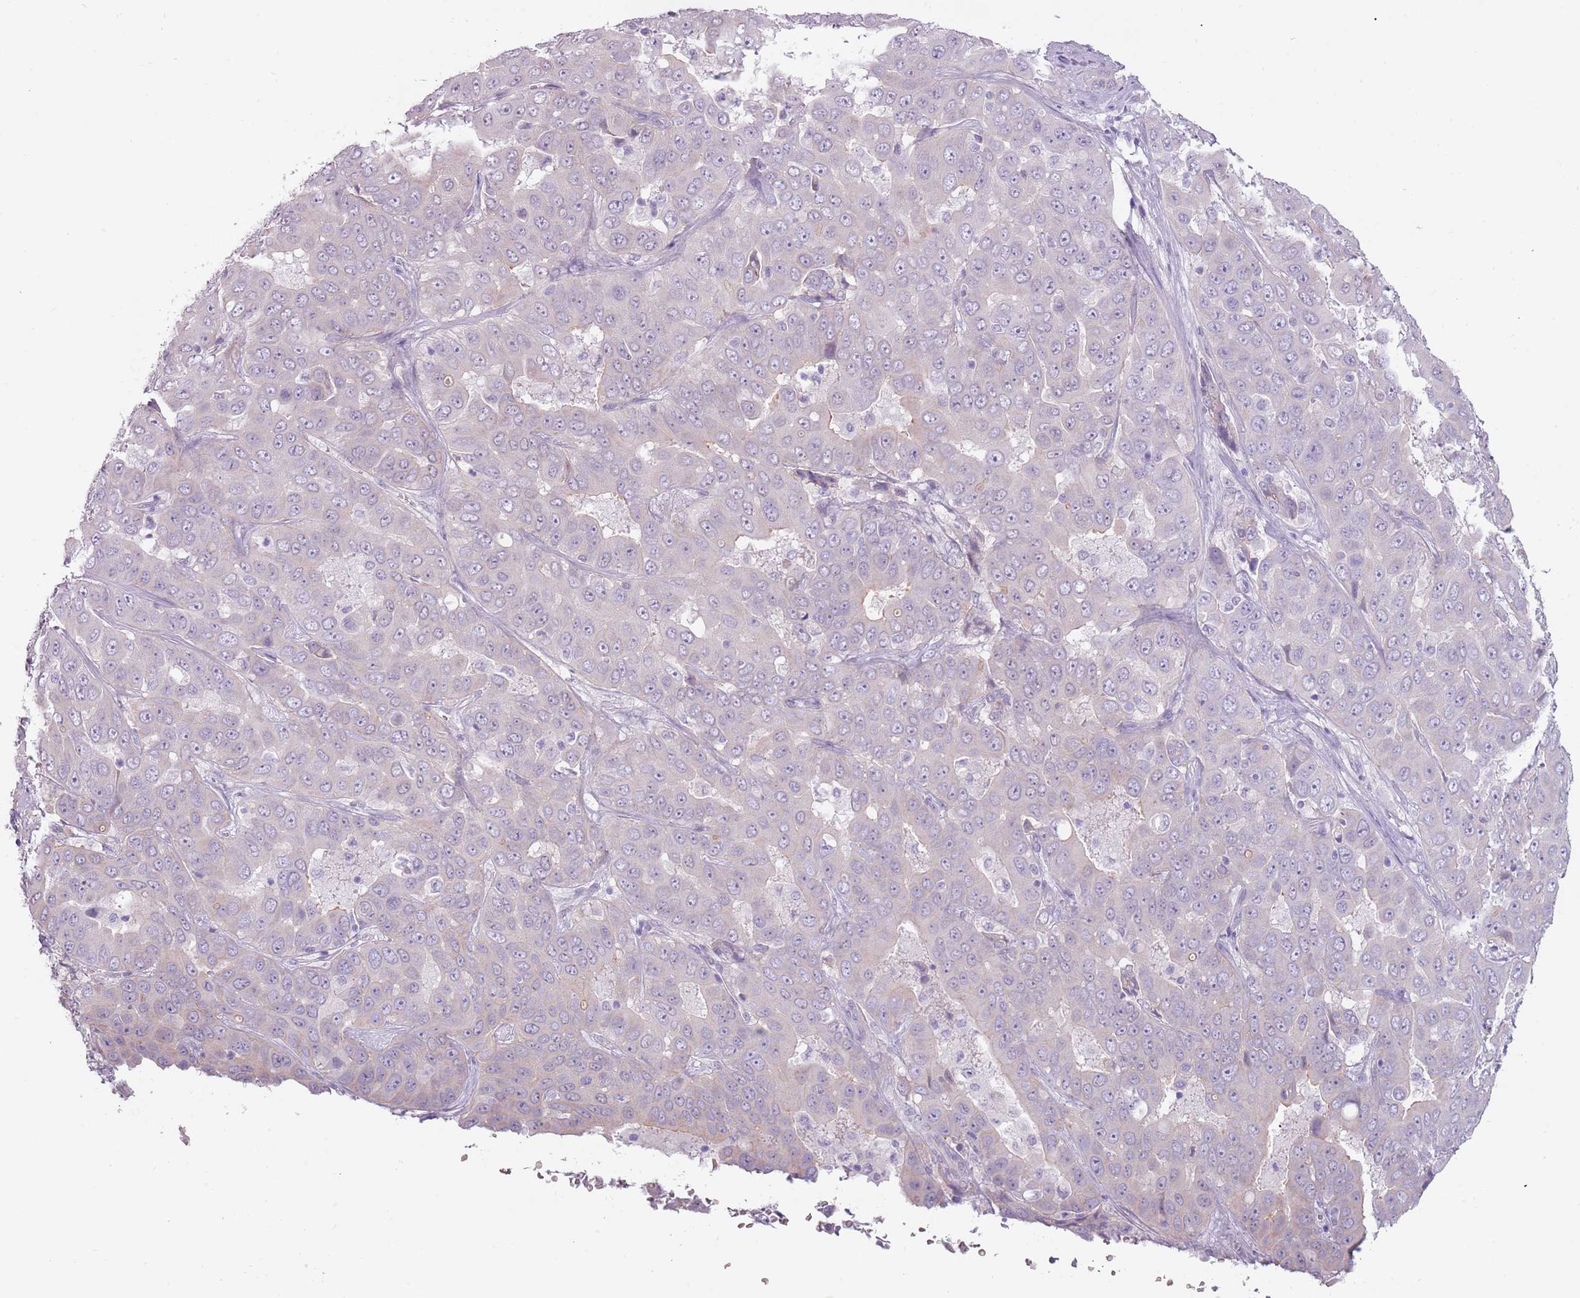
{"staining": {"intensity": "negative", "quantity": "none", "location": "none"}, "tissue": "liver cancer", "cell_type": "Tumor cells", "image_type": "cancer", "snomed": [{"axis": "morphology", "description": "Cholangiocarcinoma"}, {"axis": "topography", "description": "Liver"}], "caption": "This is an immunohistochemistry histopathology image of human liver cholangiocarcinoma. There is no expression in tumor cells.", "gene": "RFX2", "patient": {"sex": "female", "age": 52}}